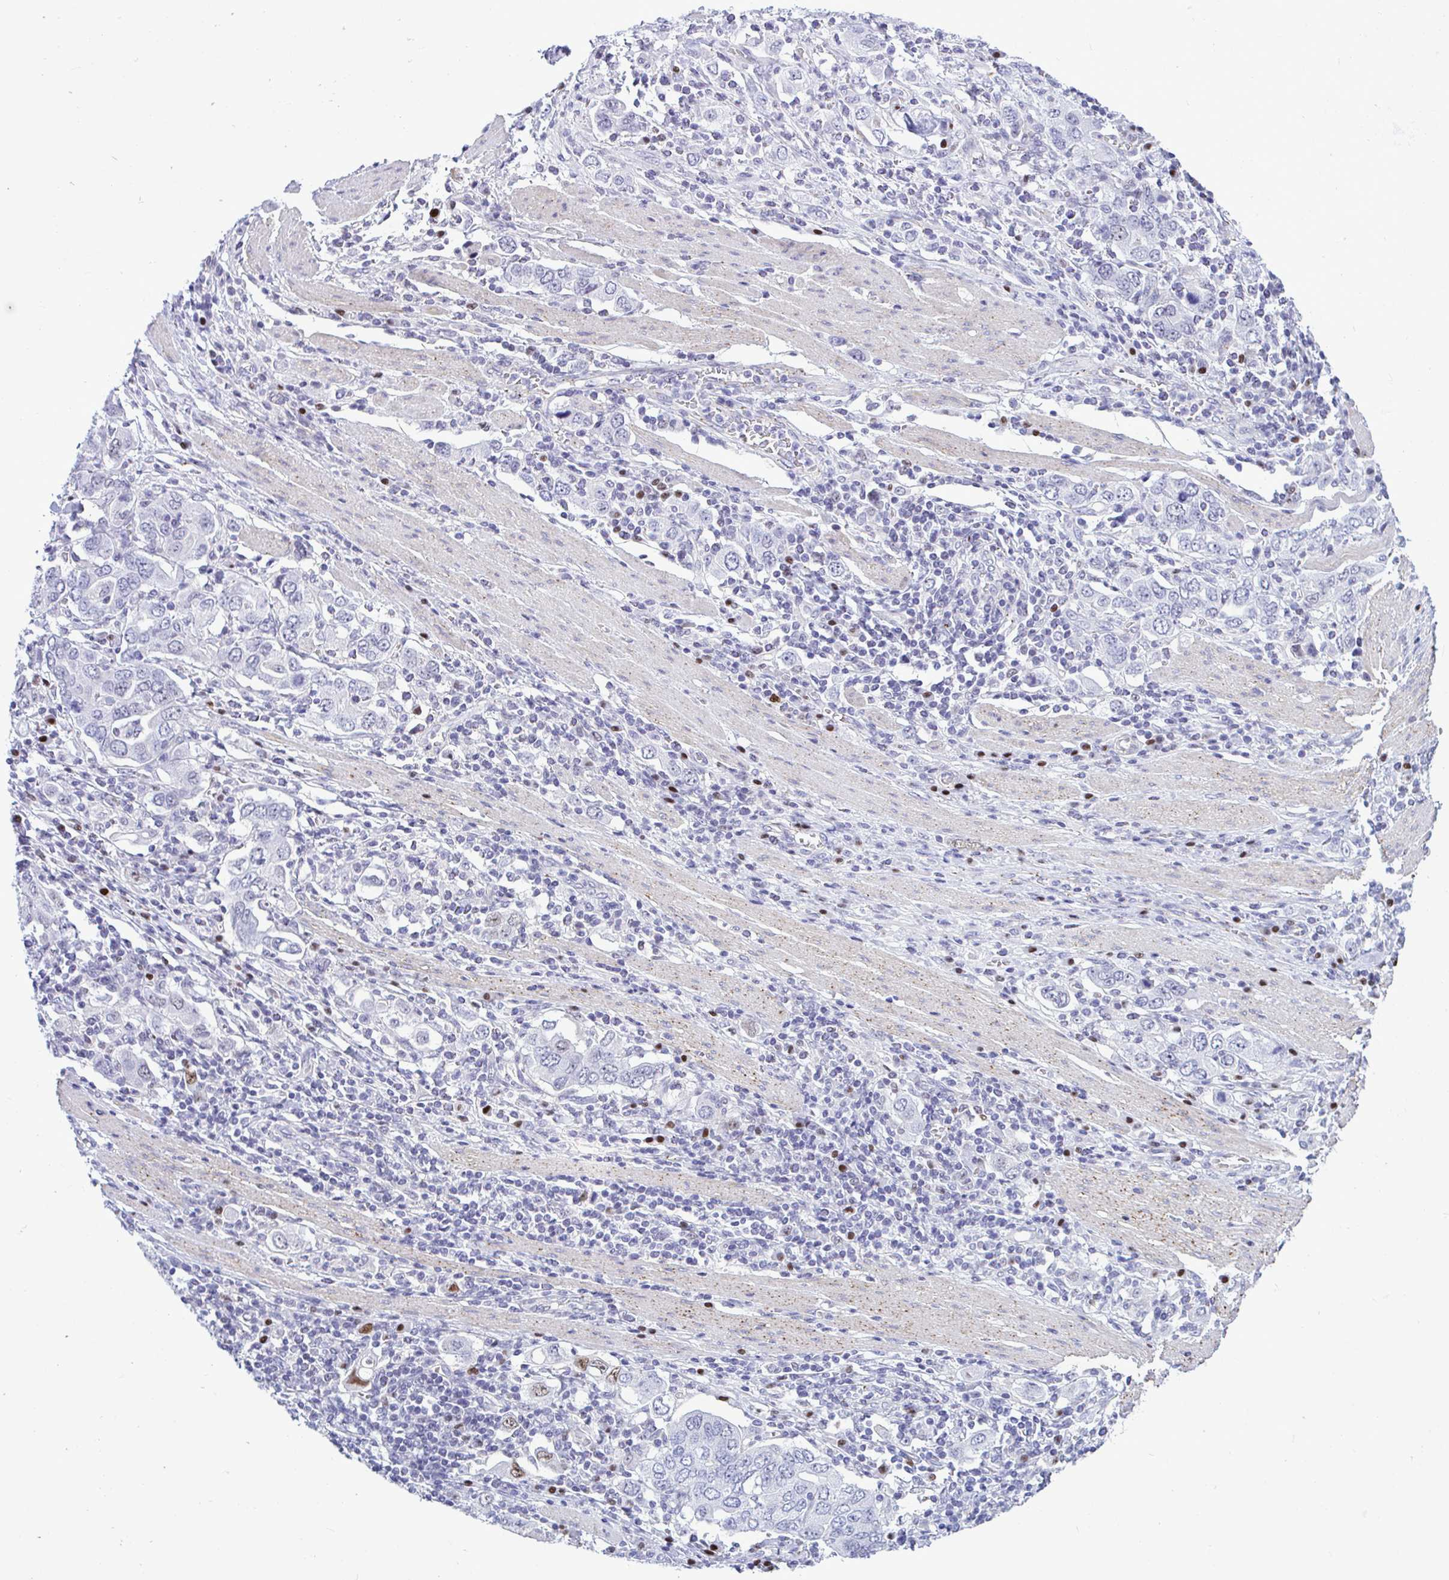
{"staining": {"intensity": "weak", "quantity": "<25%", "location": "nuclear"}, "tissue": "stomach cancer", "cell_type": "Tumor cells", "image_type": "cancer", "snomed": [{"axis": "morphology", "description": "Adenocarcinoma, NOS"}, {"axis": "topography", "description": "Stomach, upper"}, {"axis": "topography", "description": "Stomach"}], "caption": "High magnification brightfield microscopy of stomach cancer (adenocarcinoma) stained with DAB (3,3'-diaminobenzidine) (brown) and counterstained with hematoxylin (blue): tumor cells show no significant staining.", "gene": "SLC25A51", "patient": {"sex": "male", "age": 62}}